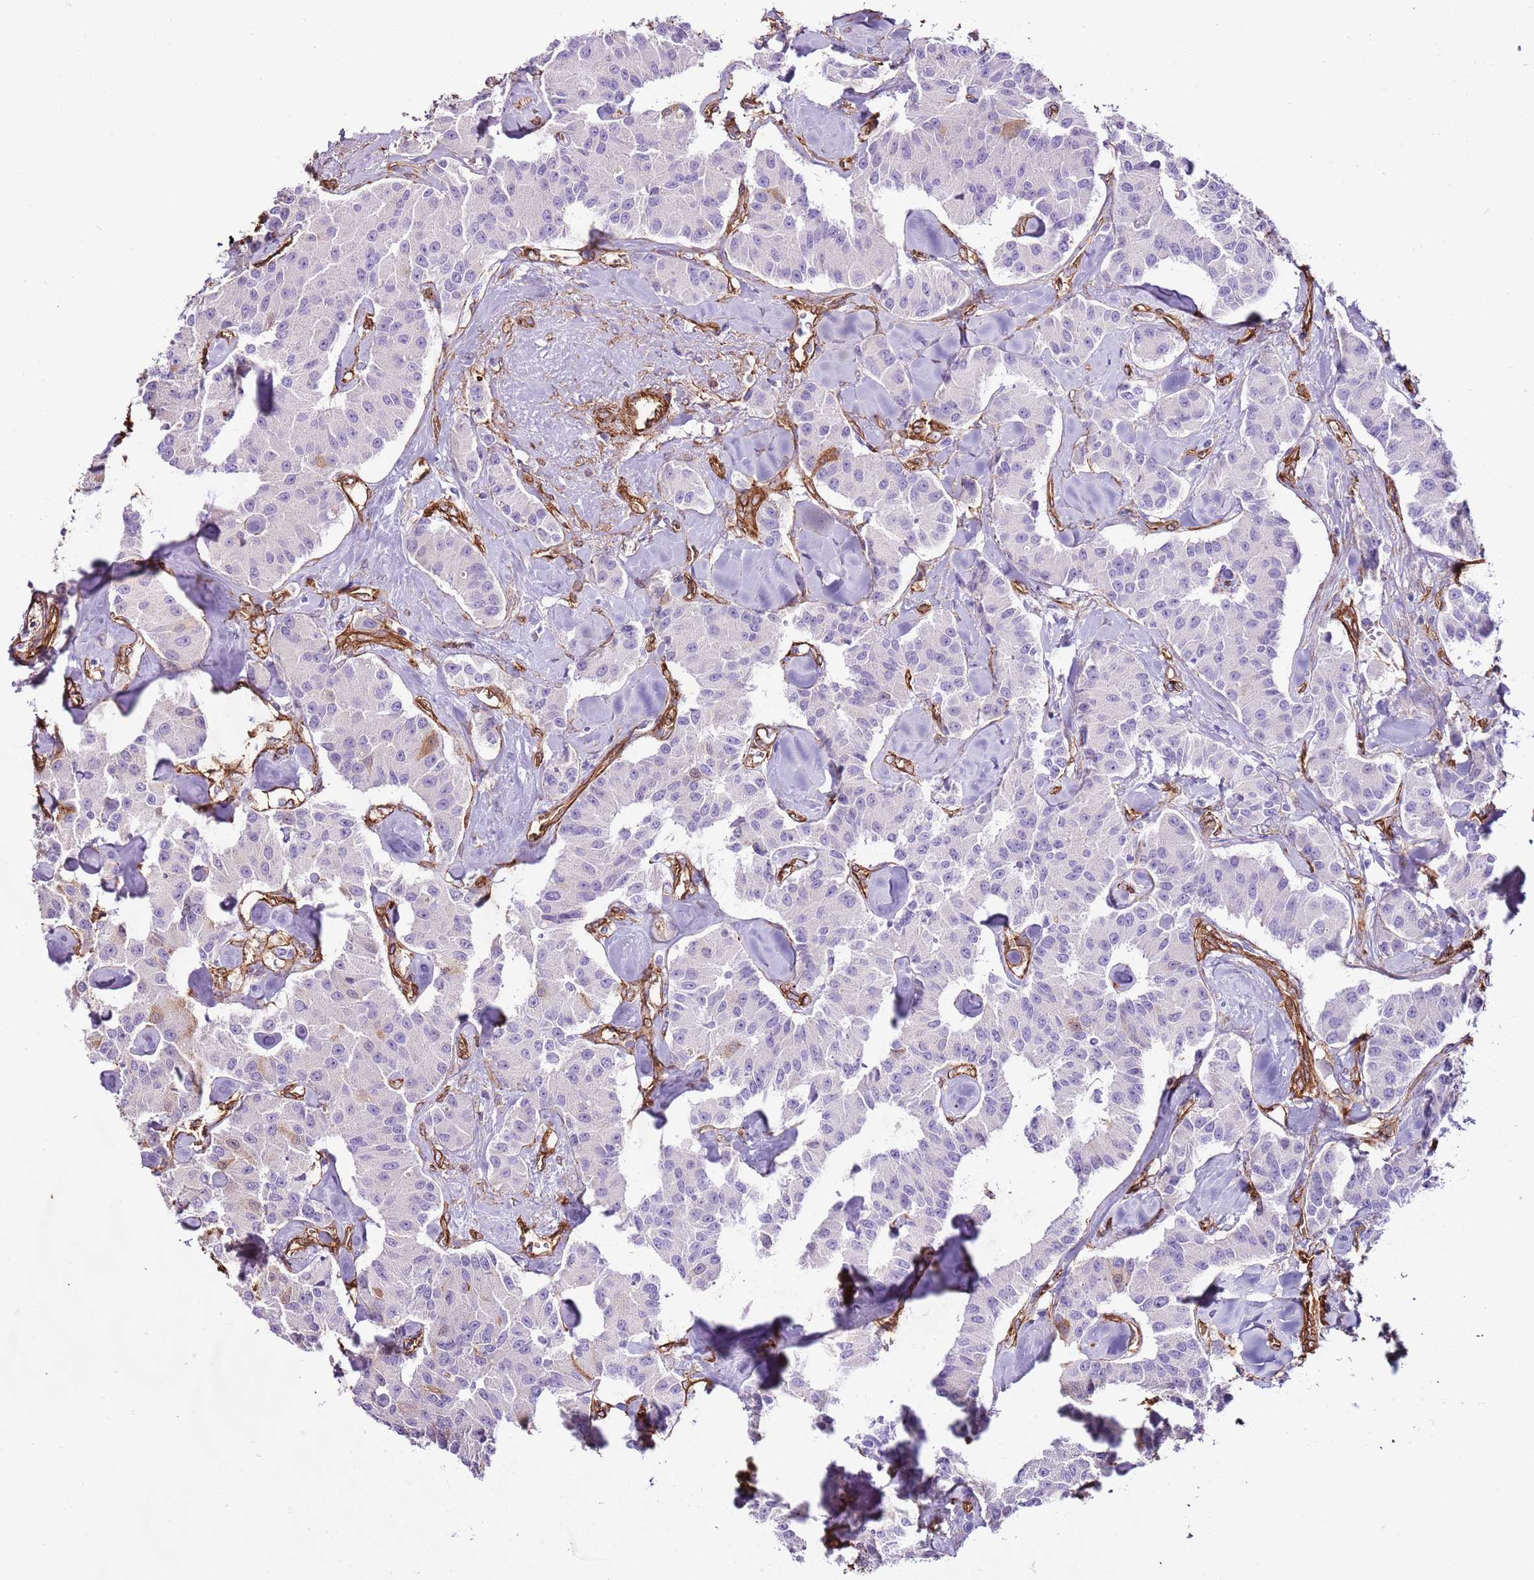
{"staining": {"intensity": "negative", "quantity": "none", "location": "none"}, "tissue": "carcinoid", "cell_type": "Tumor cells", "image_type": "cancer", "snomed": [{"axis": "morphology", "description": "Carcinoid, malignant, NOS"}, {"axis": "topography", "description": "Pancreas"}], "caption": "Immunohistochemistry micrograph of human carcinoid stained for a protein (brown), which reveals no staining in tumor cells.", "gene": "CTDSPL", "patient": {"sex": "male", "age": 41}}